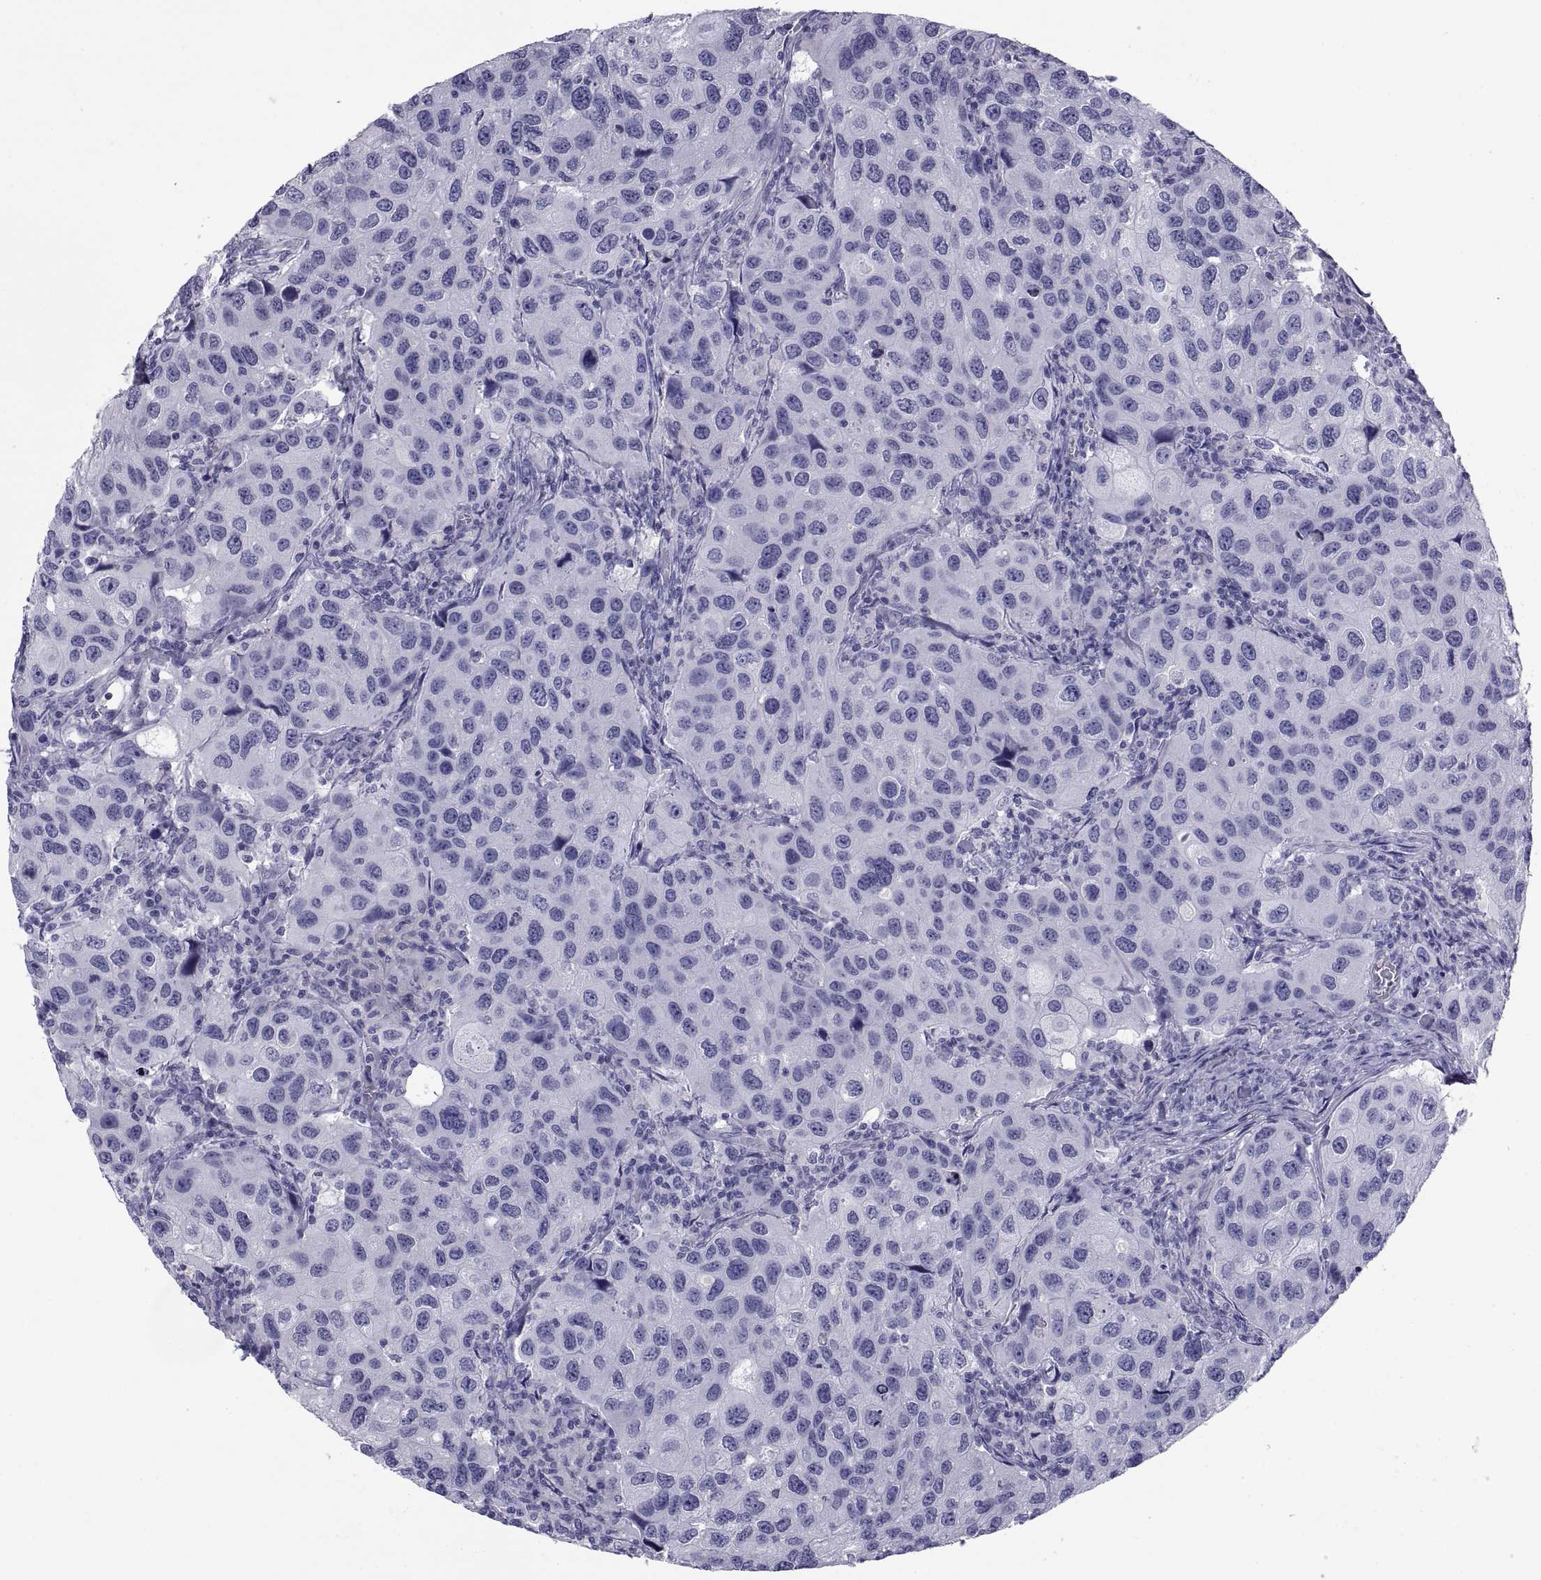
{"staining": {"intensity": "negative", "quantity": "none", "location": "none"}, "tissue": "urothelial cancer", "cell_type": "Tumor cells", "image_type": "cancer", "snomed": [{"axis": "morphology", "description": "Urothelial carcinoma, High grade"}, {"axis": "topography", "description": "Urinary bladder"}], "caption": "This is an immunohistochemistry (IHC) photomicrograph of high-grade urothelial carcinoma. There is no expression in tumor cells.", "gene": "NPTX2", "patient": {"sex": "male", "age": 79}}